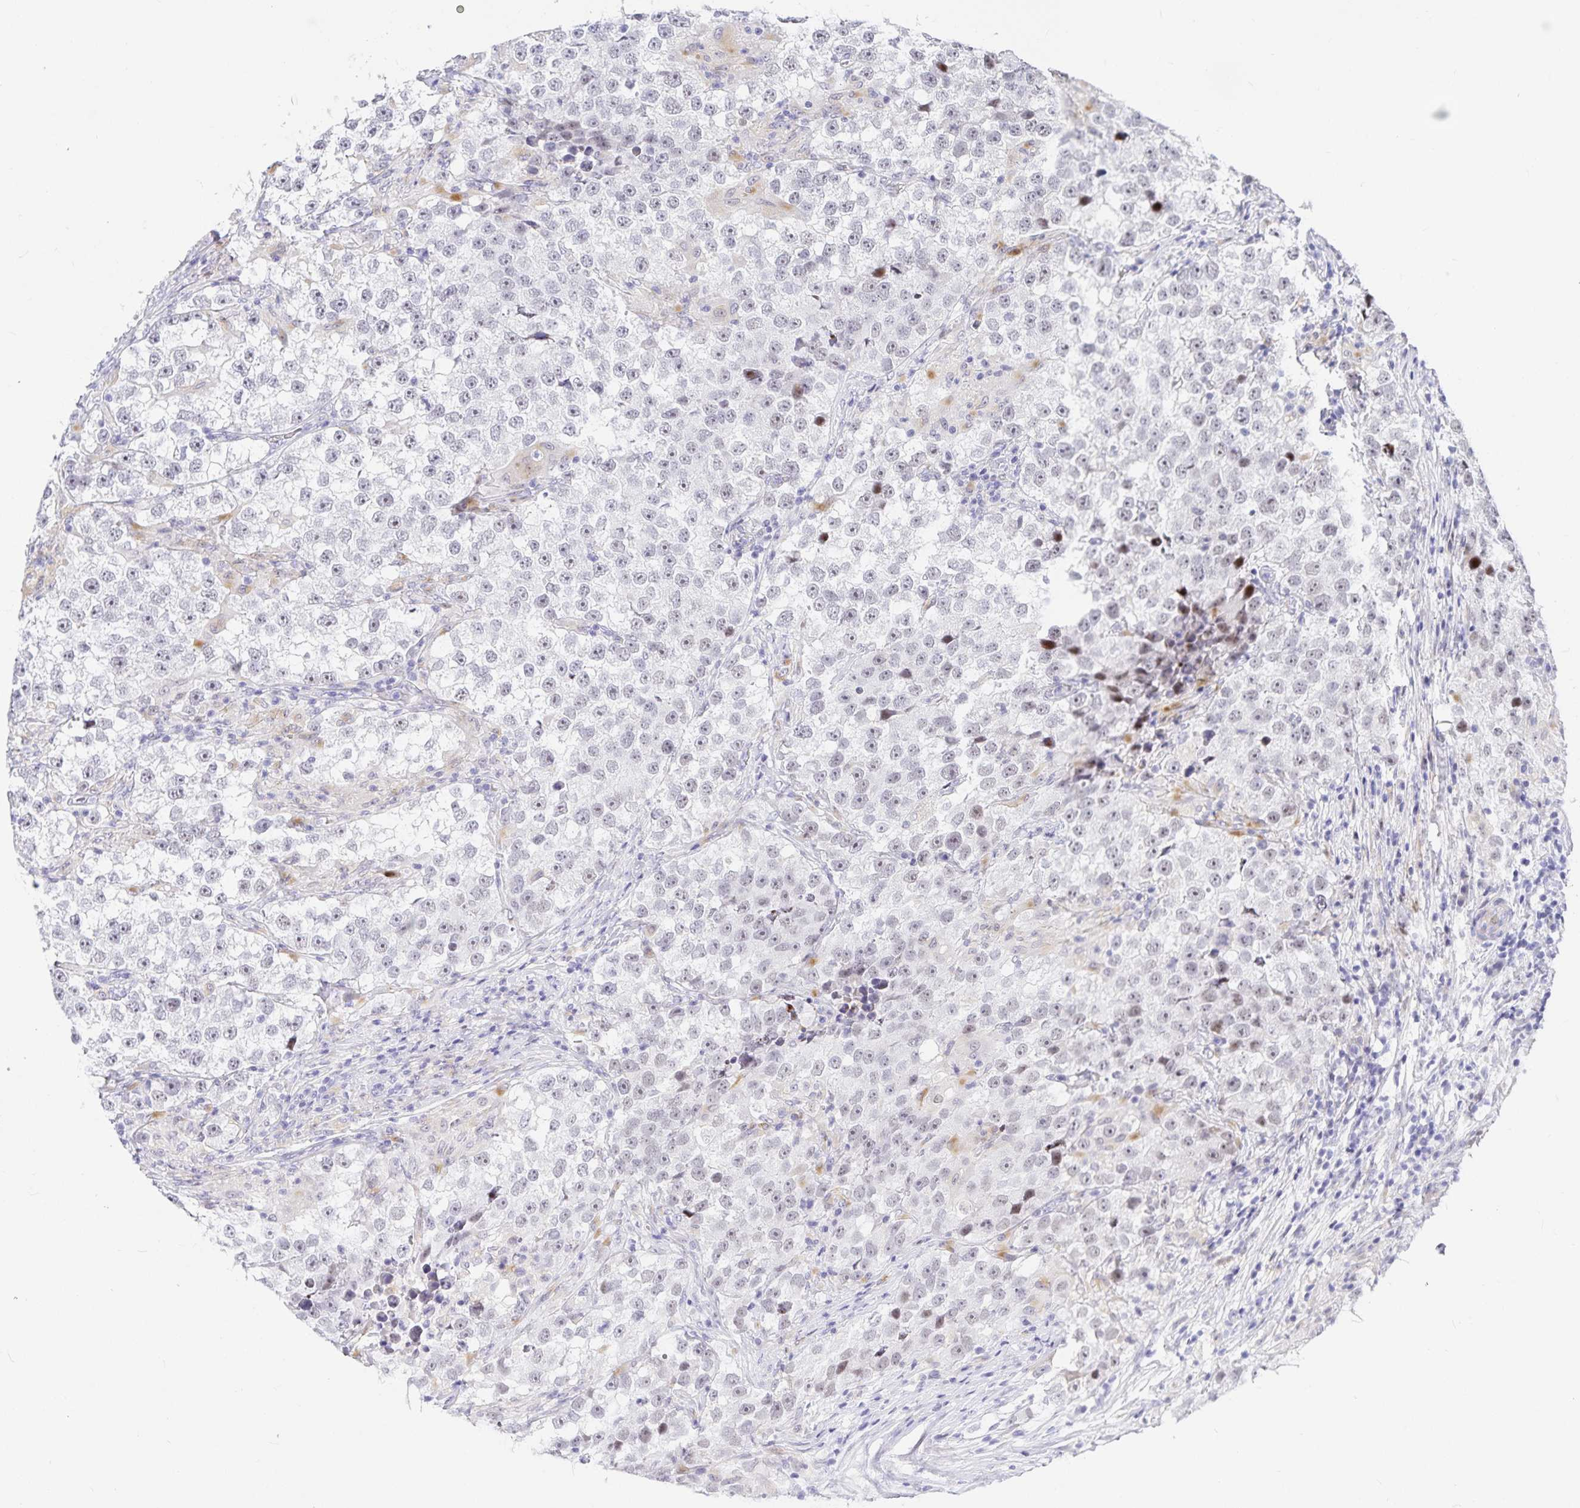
{"staining": {"intensity": "negative", "quantity": "none", "location": "none"}, "tissue": "testis cancer", "cell_type": "Tumor cells", "image_type": "cancer", "snomed": [{"axis": "morphology", "description": "Seminoma, NOS"}, {"axis": "topography", "description": "Testis"}], "caption": "High power microscopy image of an IHC image of testis cancer (seminoma), revealing no significant positivity in tumor cells. (DAB immunohistochemistry (IHC), high magnification).", "gene": "KBTBD13", "patient": {"sex": "male", "age": 46}}